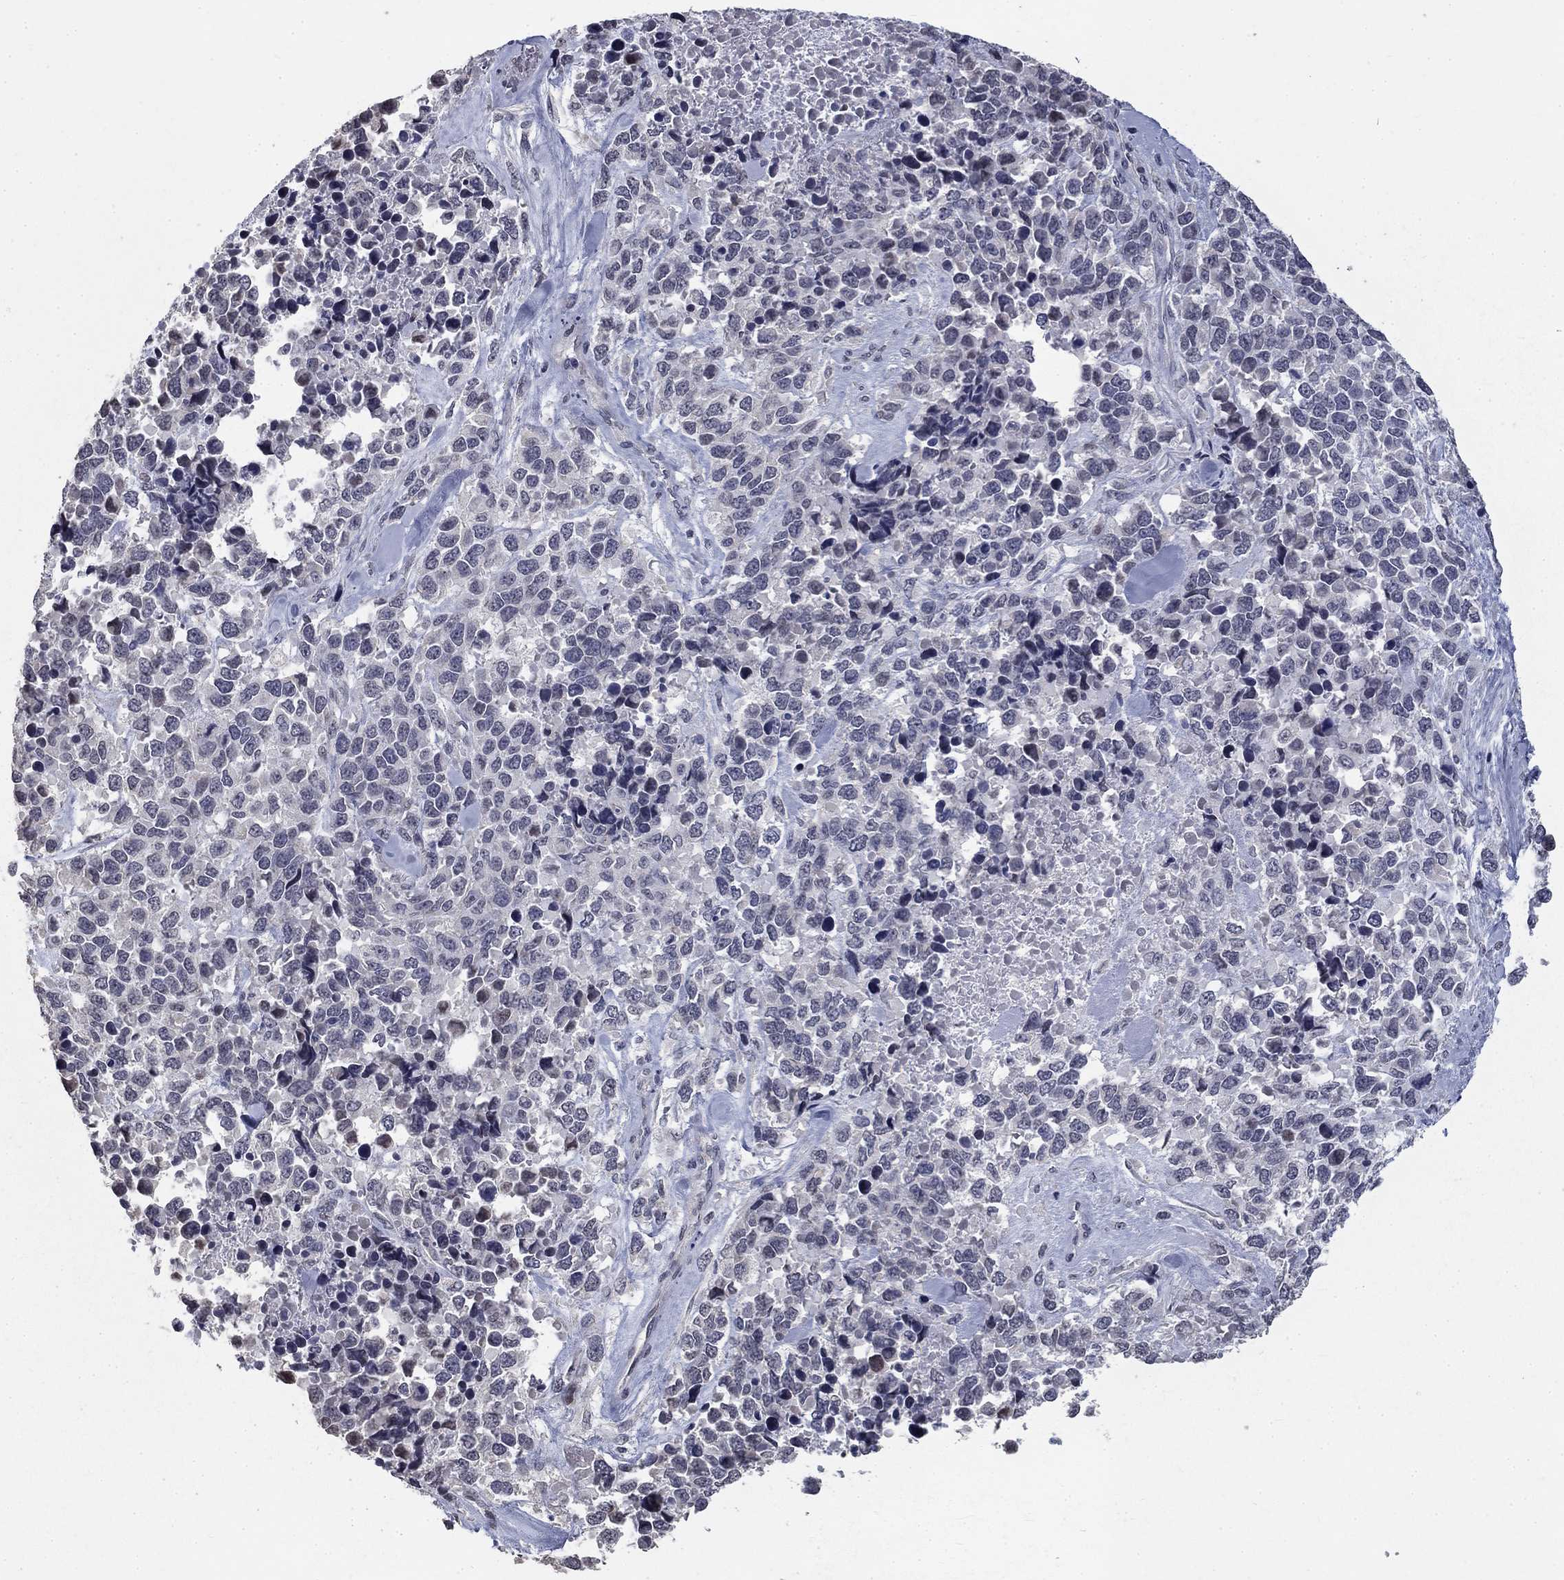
{"staining": {"intensity": "negative", "quantity": "none", "location": "none"}, "tissue": "melanoma", "cell_type": "Tumor cells", "image_type": "cancer", "snomed": [{"axis": "morphology", "description": "Malignant melanoma, Metastatic site"}, {"axis": "topography", "description": "Skin"}], "caption": "This is an immunohistochemistry (IHC) micrograph of human melanoma. There is no expression in tumor cells.", "gene": "SPATA33", "patient": {"sex": "male", "age": 84}}